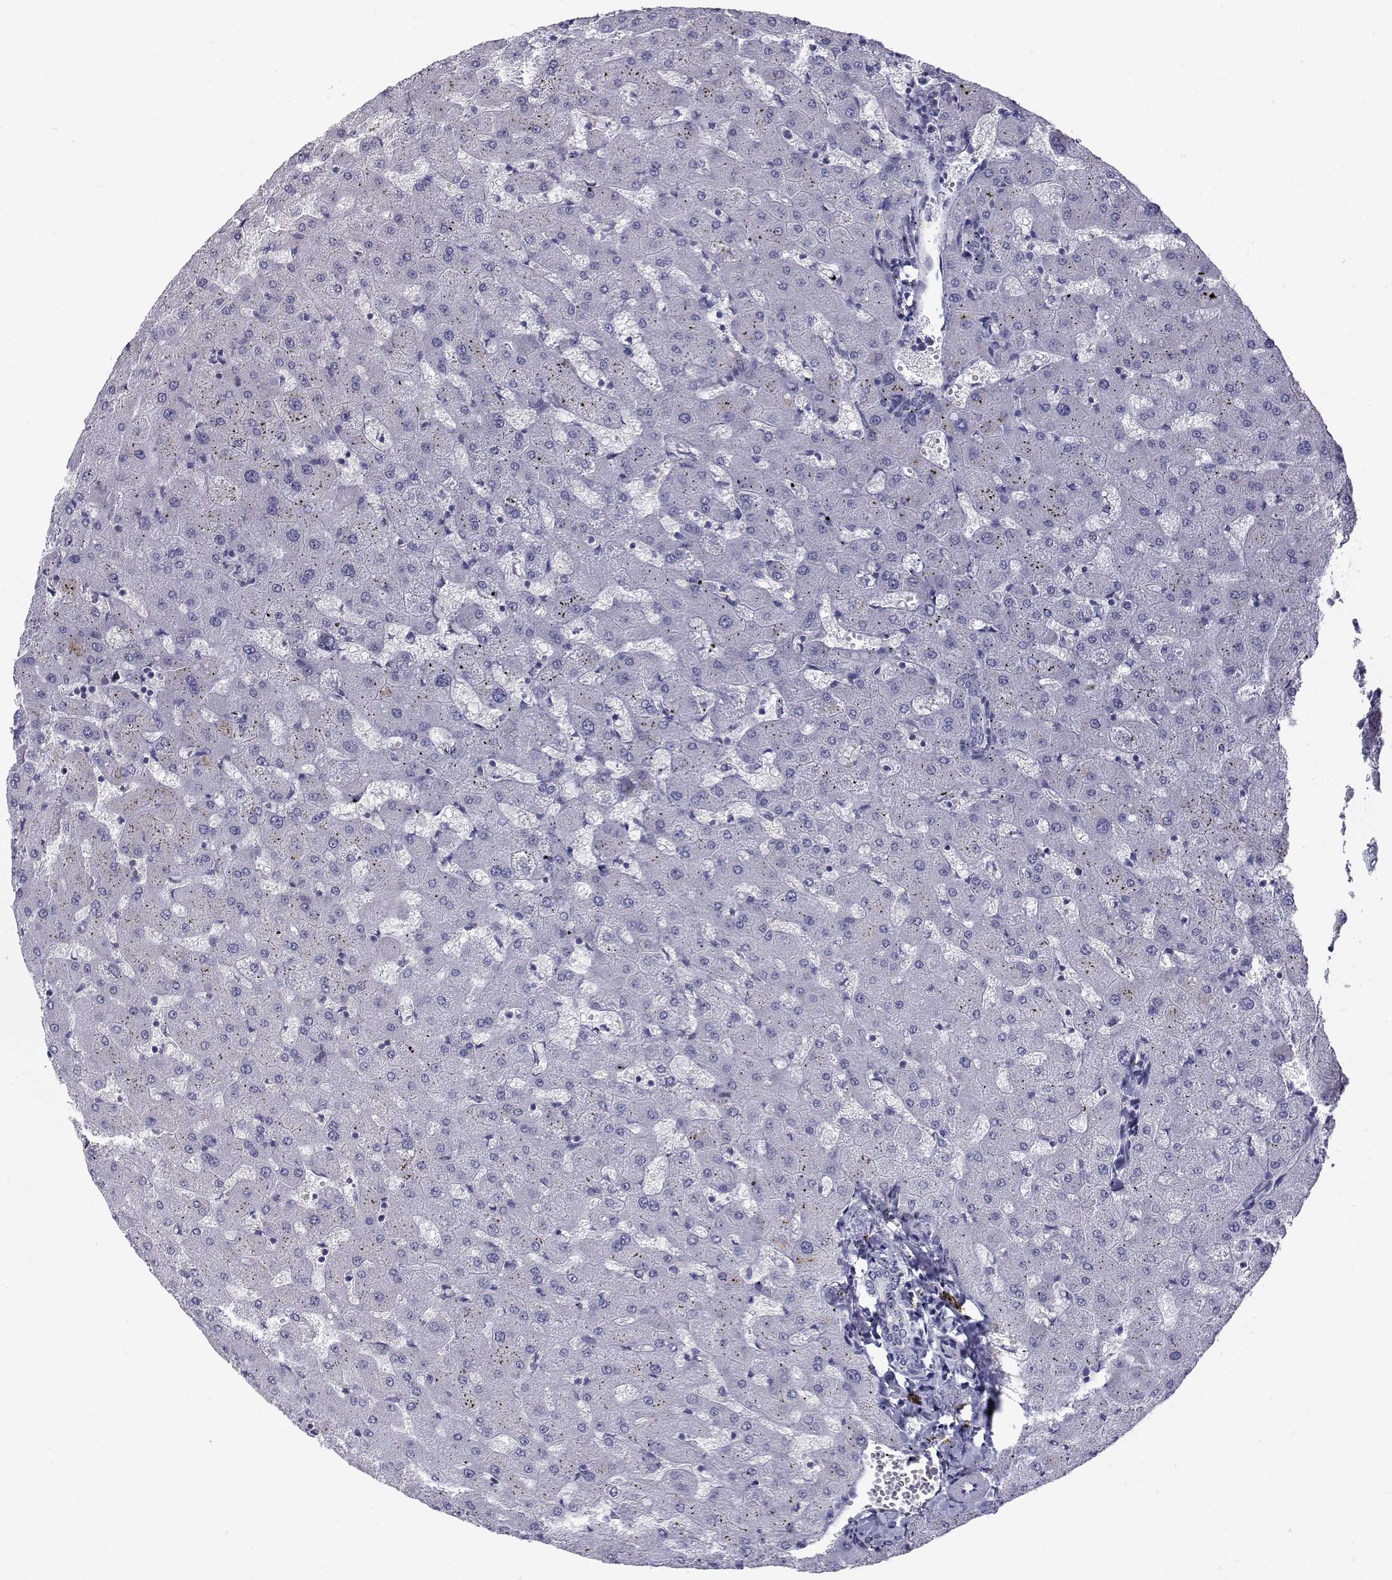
{"staining": {"intensity": "negative", "quantity": "none", "location": "none"}, "tissue": "liver", "cell_type": "Cholangiocytes", "image_type": "normal", "snomed": [{"axis": "morphology", "description": "Normal tissue, NOS"}, {"axis": "topography", "description": "Liver"}], "caption": "This is an immunohistochemistry image of unremarkable human liver. There is no positivity in cholangiocytes.", "gene": "MYPN", "patient": {"sex": "female", "age": 63}}